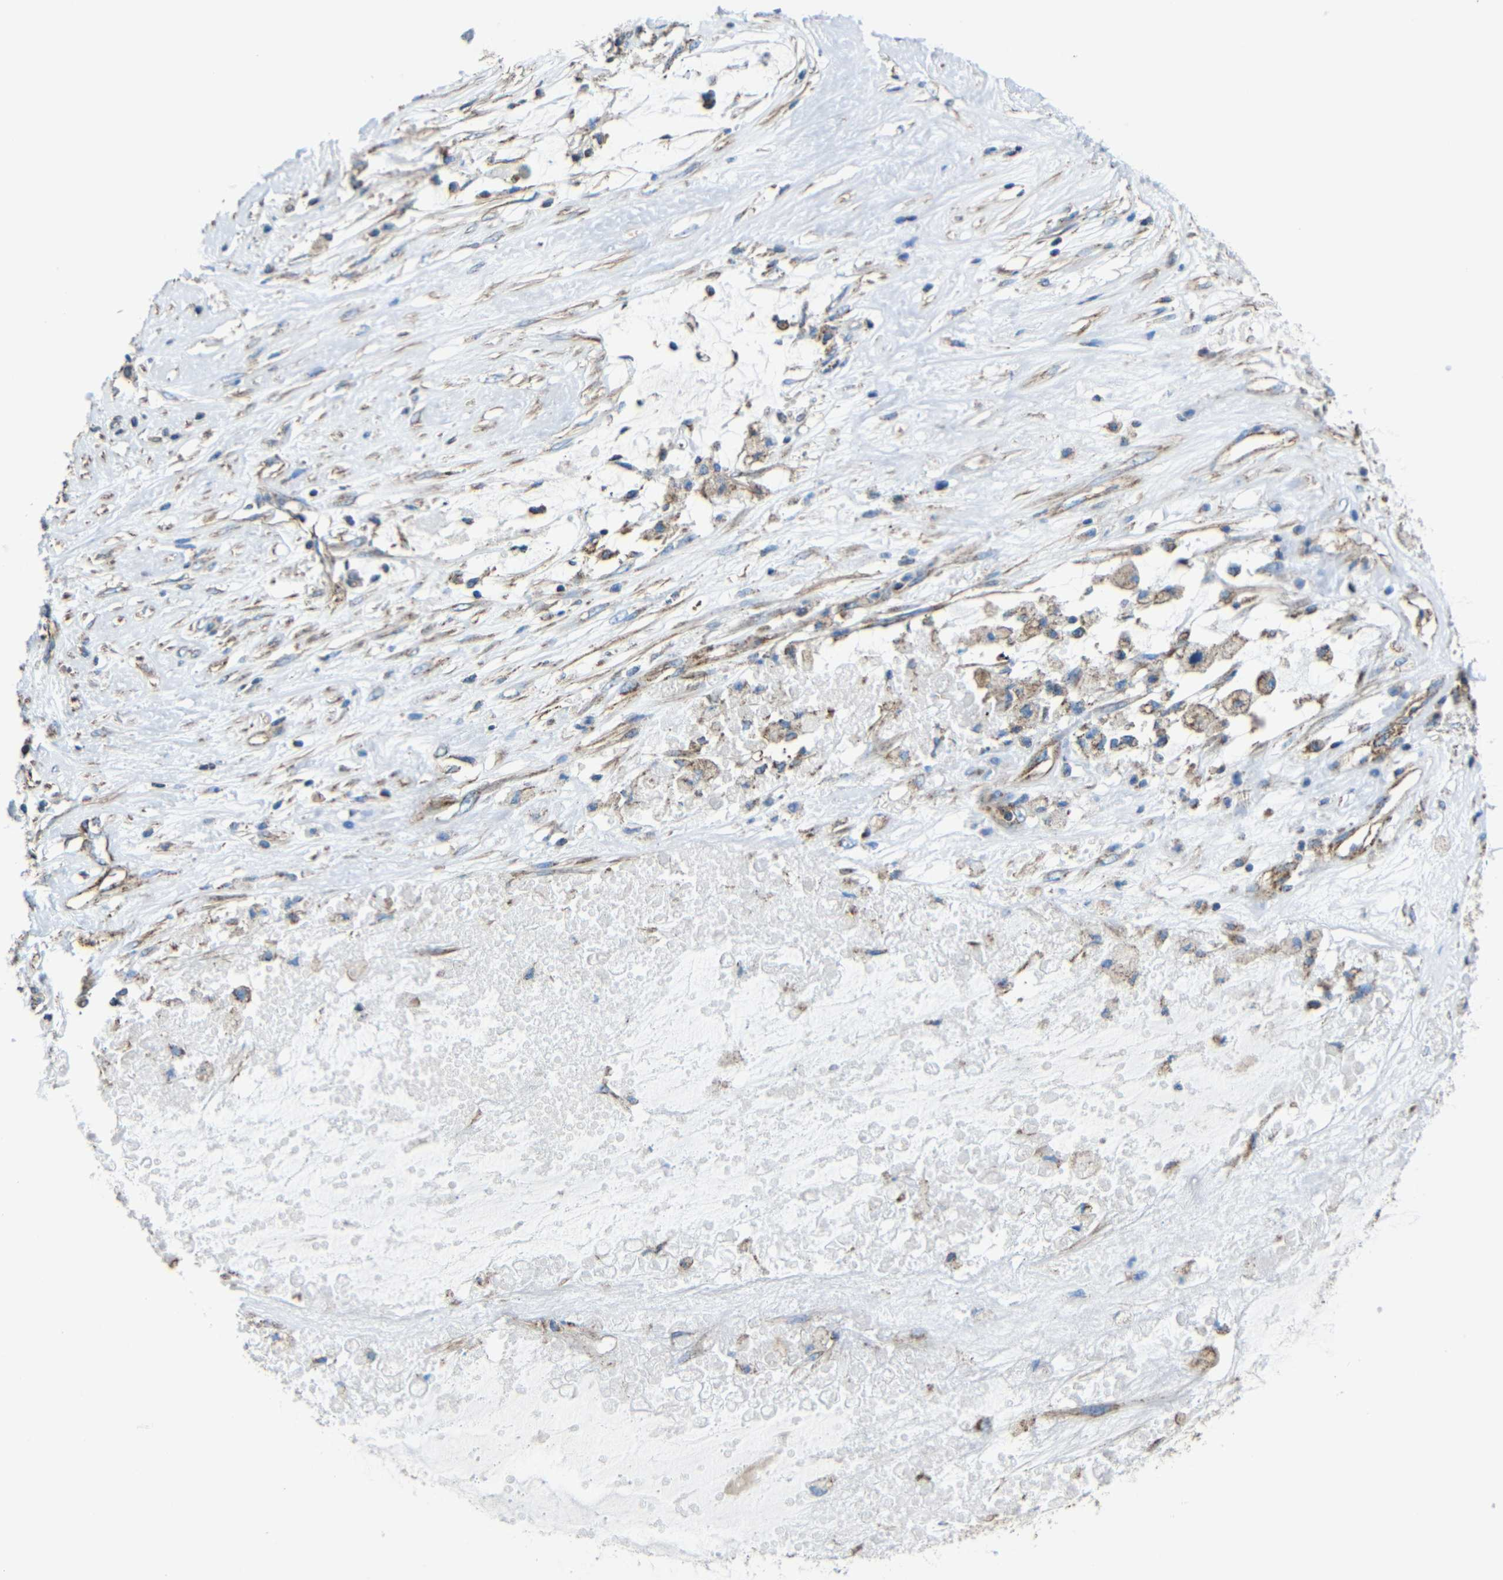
{"staining": {"intensity": "weak", "quantity": ">75%", "location": "cytoplasmic/membranous"}, "tissue": "ovarian cancer", "cell_type": "Tumor cells", "image_type": "cancer", "snomed": [{"axis": "morphology", "description": "Cystadenocarcinoma, mucinous, NOS"}, {"axis": "topography", "description": "Ovary"}], "caption": "Protein staining of mucinous cystadenocarcinoma (ovarian) tissue displays weak cytoplasmic/membranous expression in approximately >75% of tumor cells. (IHC, brightfield microscopy, high magnification).", "gene": "INTS6L", "patient": {"sex": "female", "age": 80}}